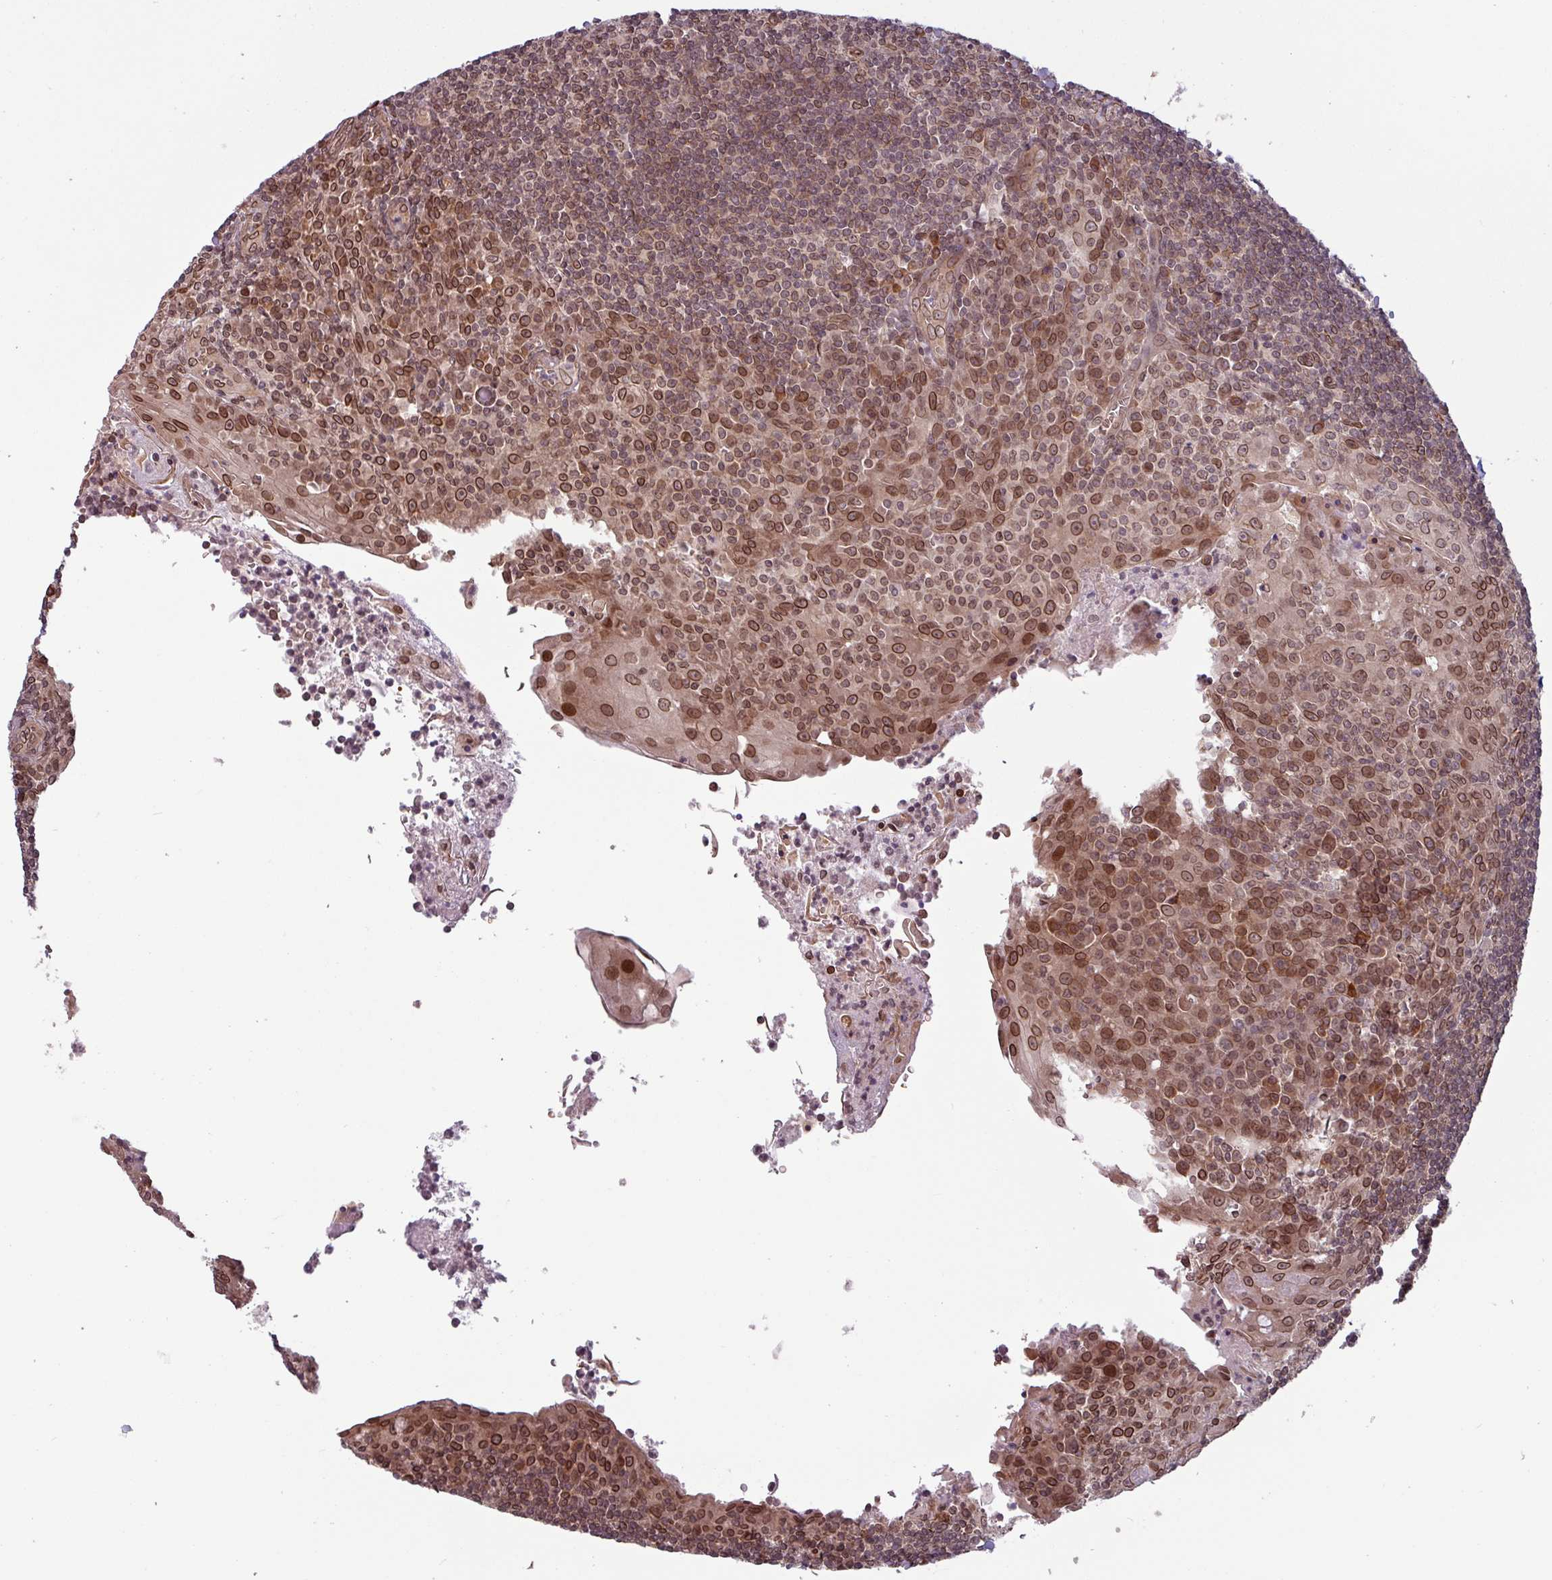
{"staining": {"intensity": "moderate", "quantity": "25%-75%", "location": "cytoplasmic/membranous,nuclear"}, "tissue": "tonsil", "cell_type": "Germinal center cells", "image_type": "normal", "snomed": [{"axis": "morphology", "description": "Normal tissue, NOS"}, {"axis": "topography", "description": "Tonsil"}], "caption": "Germinal center cells exhibit medium levels of moderate cytoplasmic/membranous,nuclear positivity in about 25%-75% of cells in unremarkable tonsil. The staining was performed using DAB (3,3'-diaminobenzidine), with brown indicating positive protein expression. Nuclei are stained blue with hematoxylin.", "gene": "RBM4B", "patient": {"sex": "male", "age": 27}}